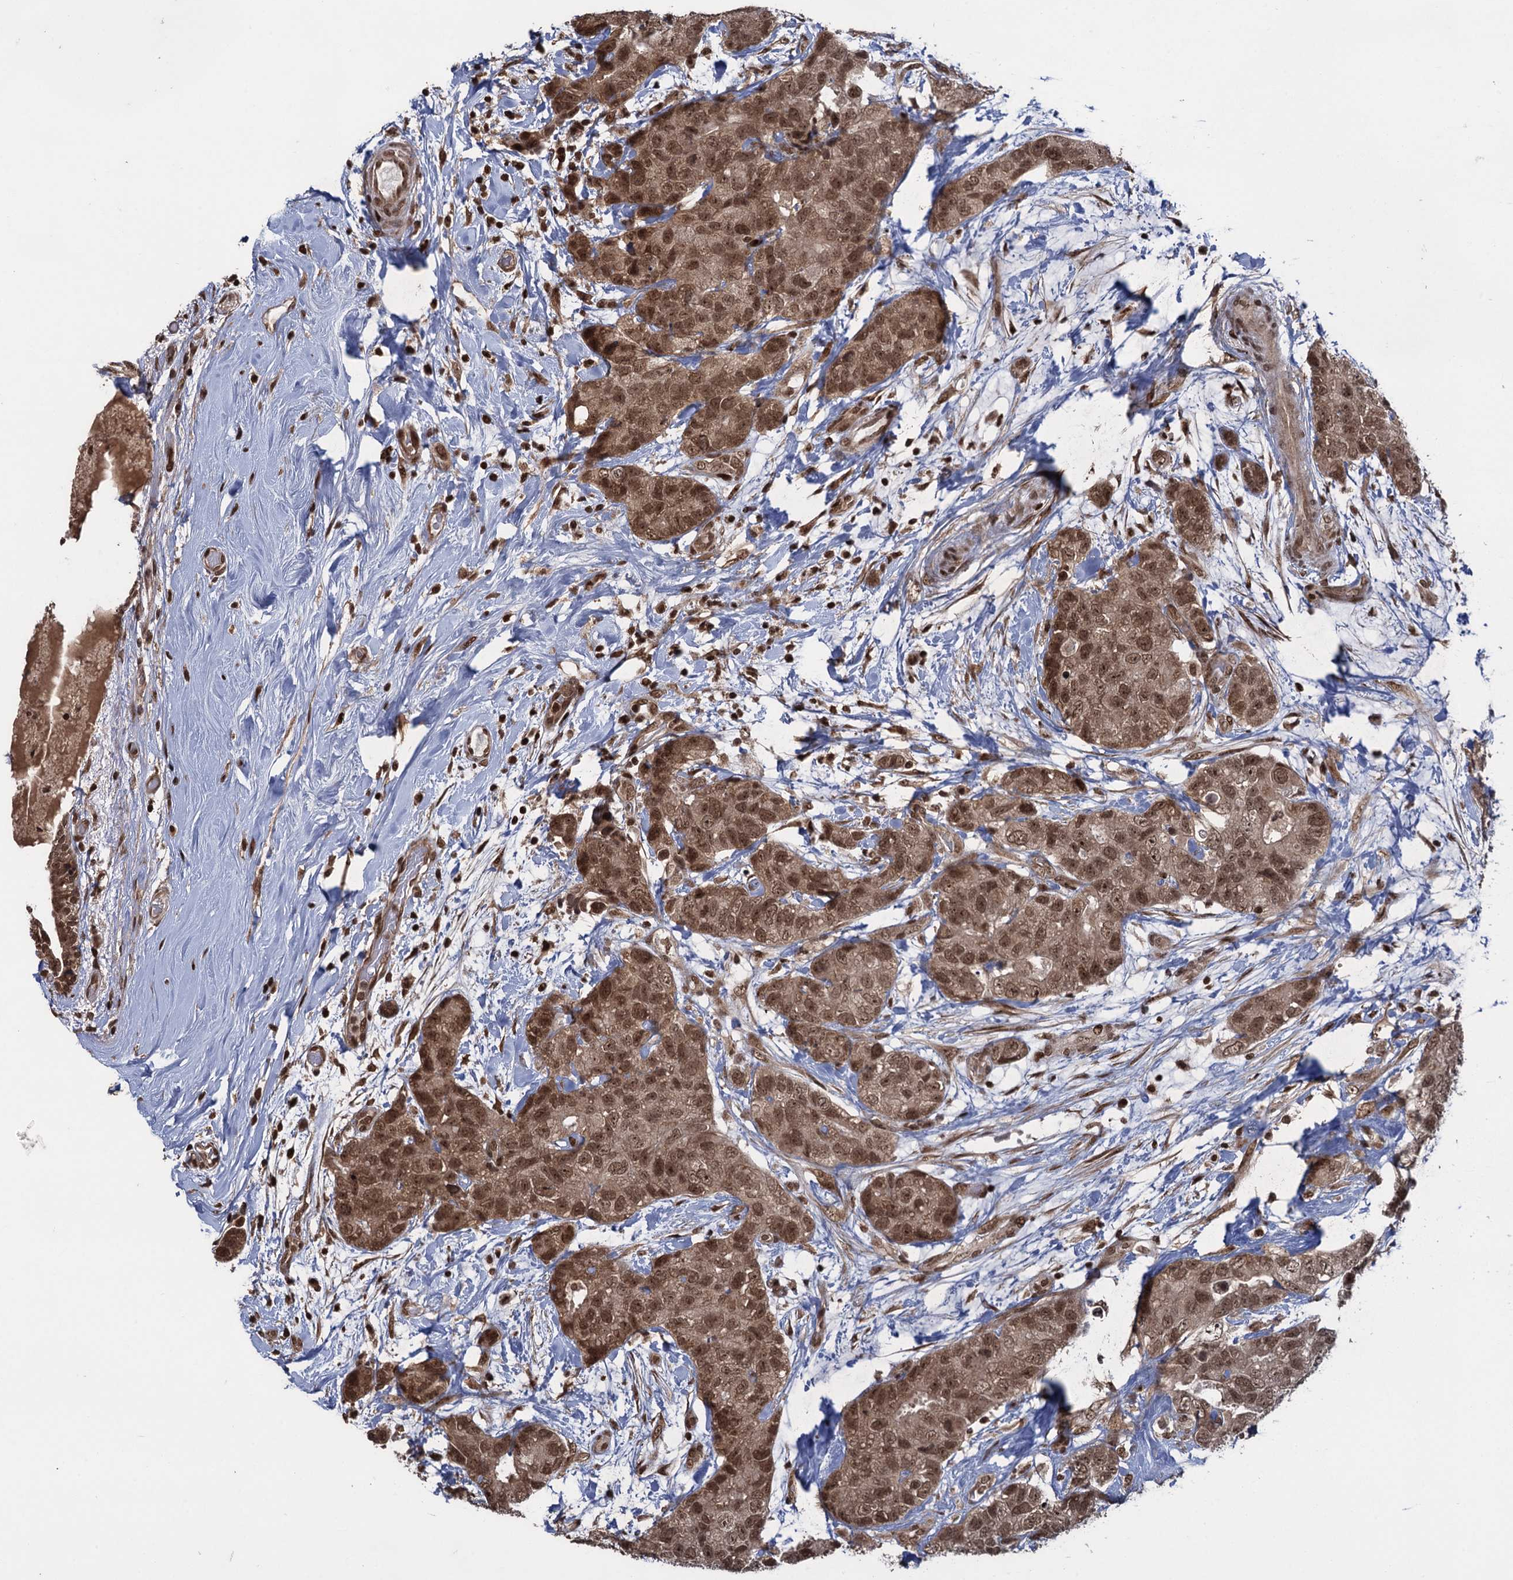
{"staining": {"intensity": "strong", "quantity": ">75%", "location": "cytoplasmic/membranous,nuclear"}, "tissue": "breast cancer", "cell_type": "Tumor cells", "image_type": "cancer", "snomed": [{"axis": "morphology", "description": "Duct carcinoma"}, {"axis": "topography", "description": "Breast"}], "caption": "Protein staining of breast cancer tissue displays strong cytoplasmic/membranous and nuclear staining in about >75% of tumor cells.", "gene": "ZNF169", "patient": {"sex": "female", "age": 62}}